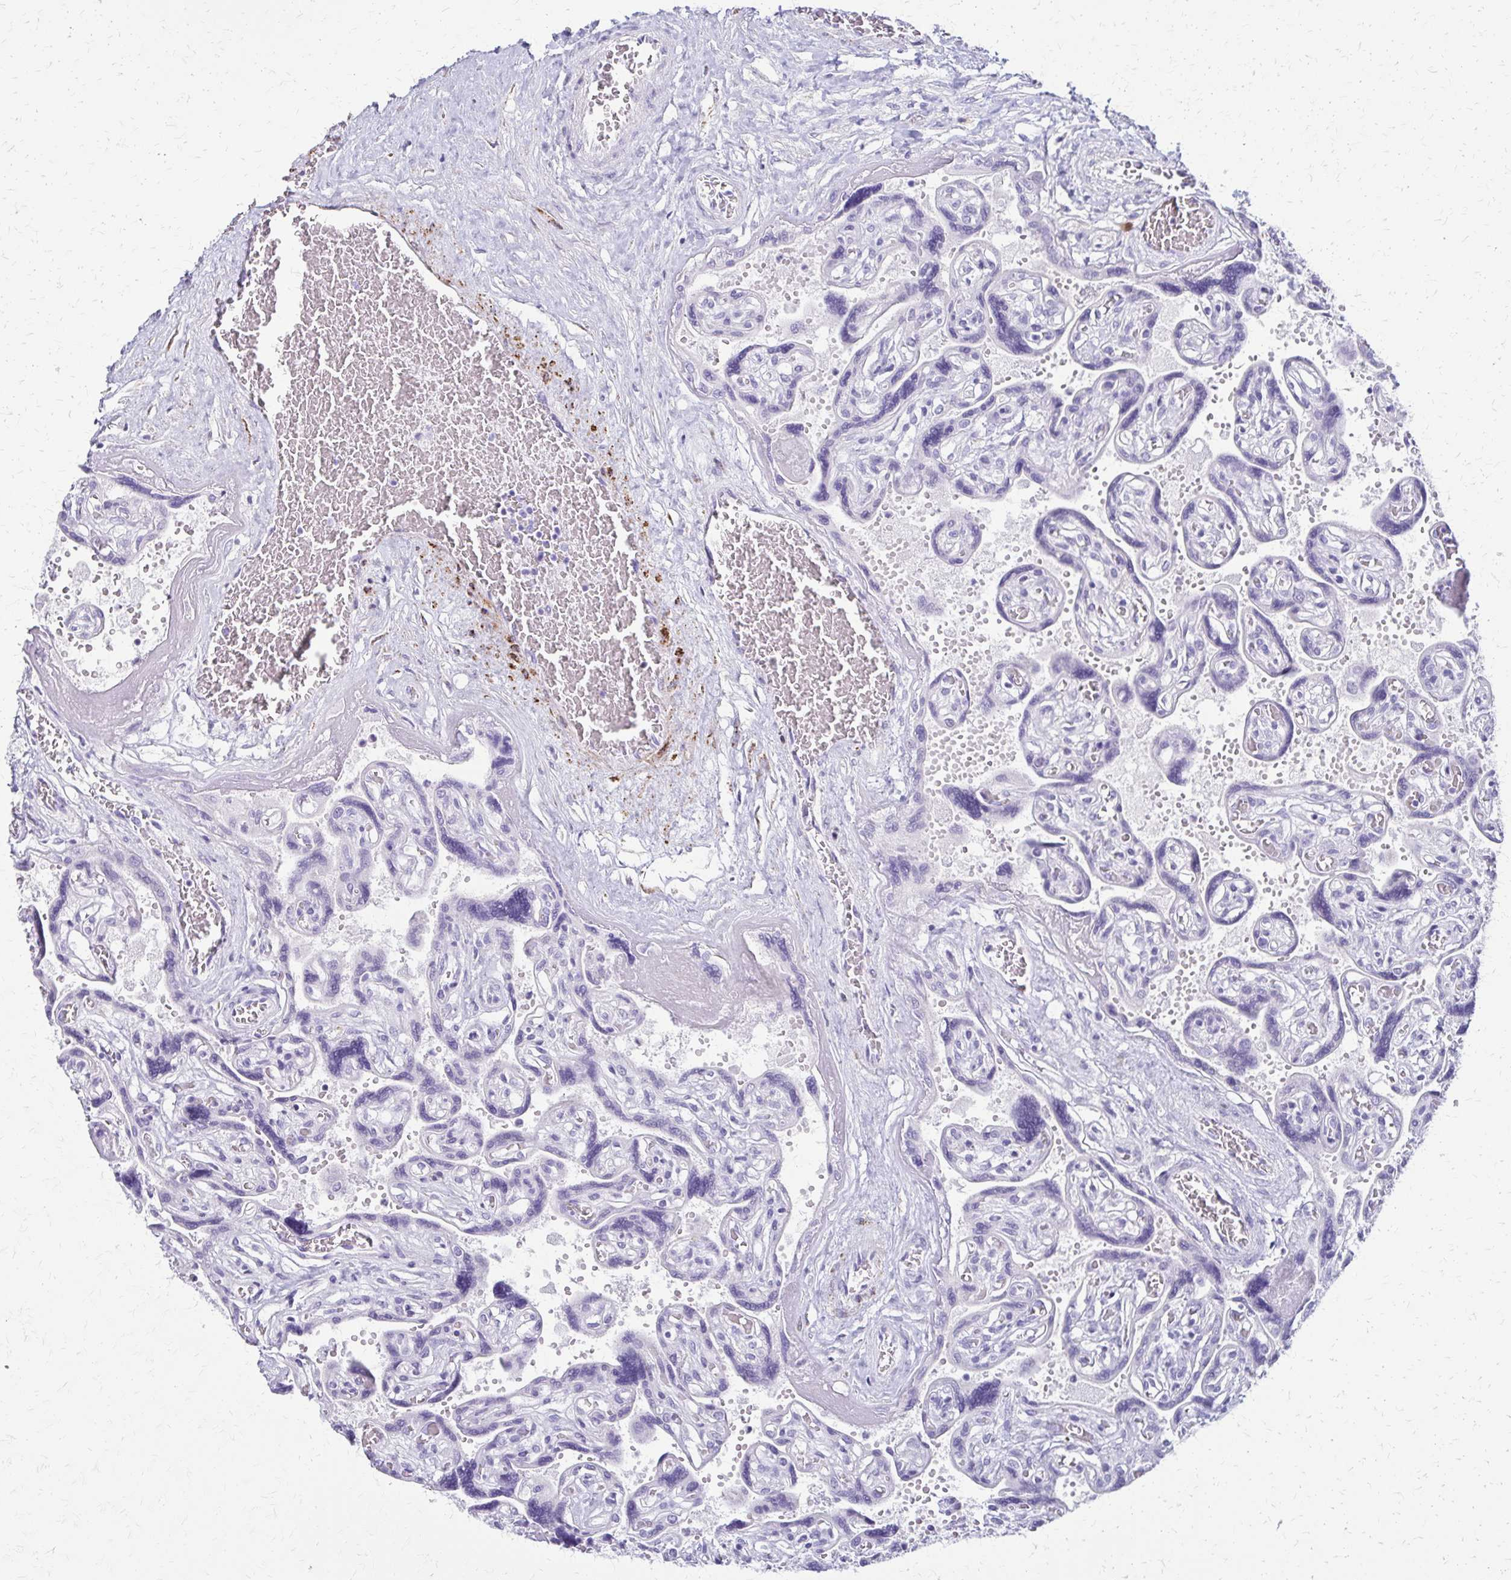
{"staining": {"intensity": "negative", "quantity": "none", "location": "none"}, "tissue": "placenta", "cell_type": "Decidual cells", "image_type": "normal", "snomed": [{"axis": "morphology", "description": "Normal tissue, NOS"}, {"axis": "topography", "description": "Placenta"}], "caption": "This is an immunohistochemistry (IHC) histopathology image of benign human placenta. There is no expression in decidual cells.", "gene": "ZSCAN5B", "patient": {"sex": "female", "age": 32}}